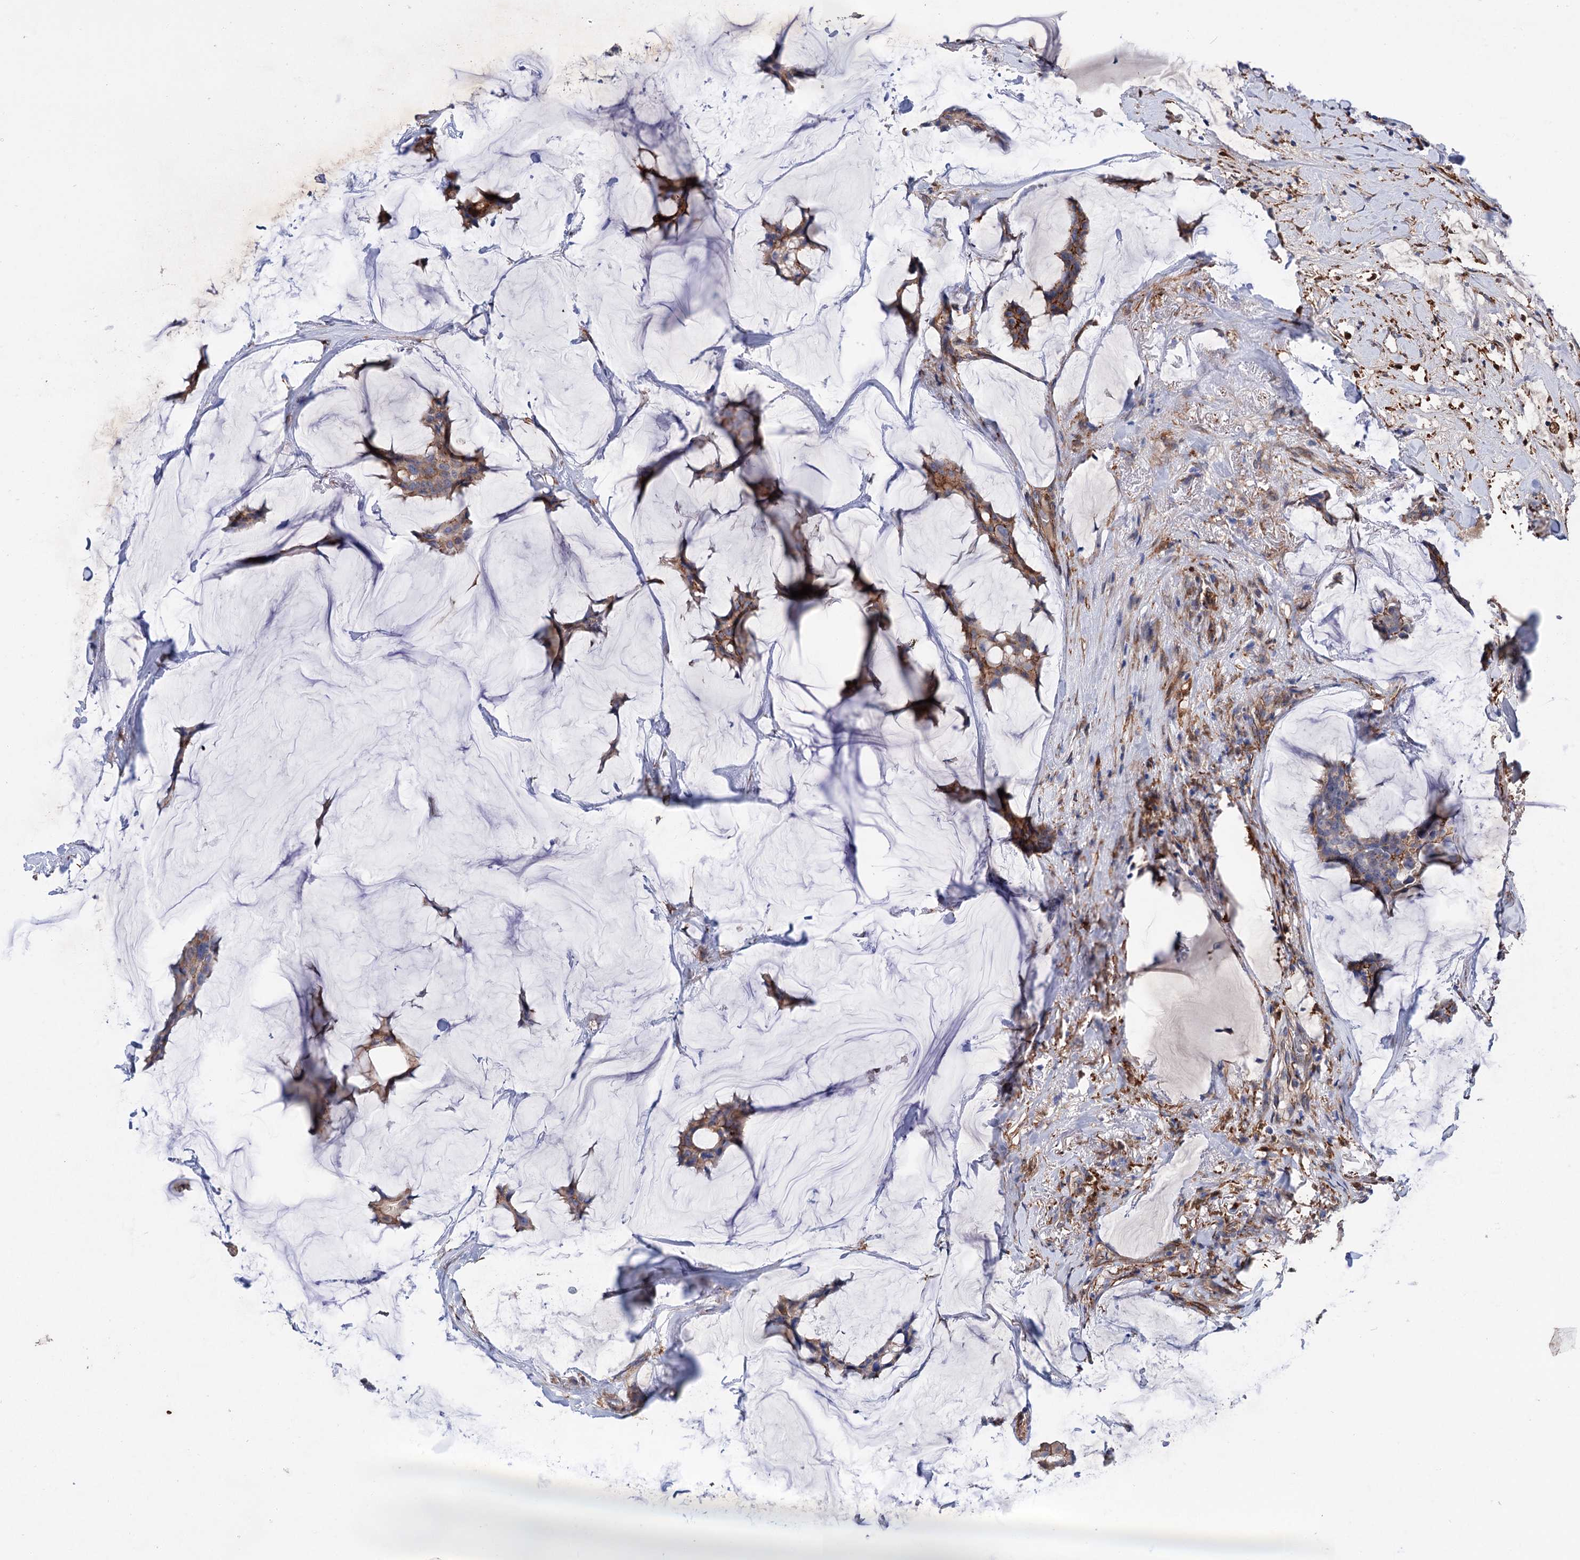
{"staining": {"intensity": "moderate", "quantity": "25%-75%", "location": "cytoplasmic/membranous"}, "tissue": "breast cancer", "cell_type": "Tumor cells", "image_type": "cancer", "snomed": [{"axis": "morphology", "description": "Duct carcinoma"}, {"axis": "topography", "description": "Breast"}], "caption": "Infiltrating ductal carcinoma (breast) stained with DAB immunohistochemistry (IHC) exhibits medium levels of moderate cytoplasmic/membranous staining in approximately 25%-75% of tumor cells.", "gene": "TMTC3", "patient": {"sex": "female", "age": 93}}